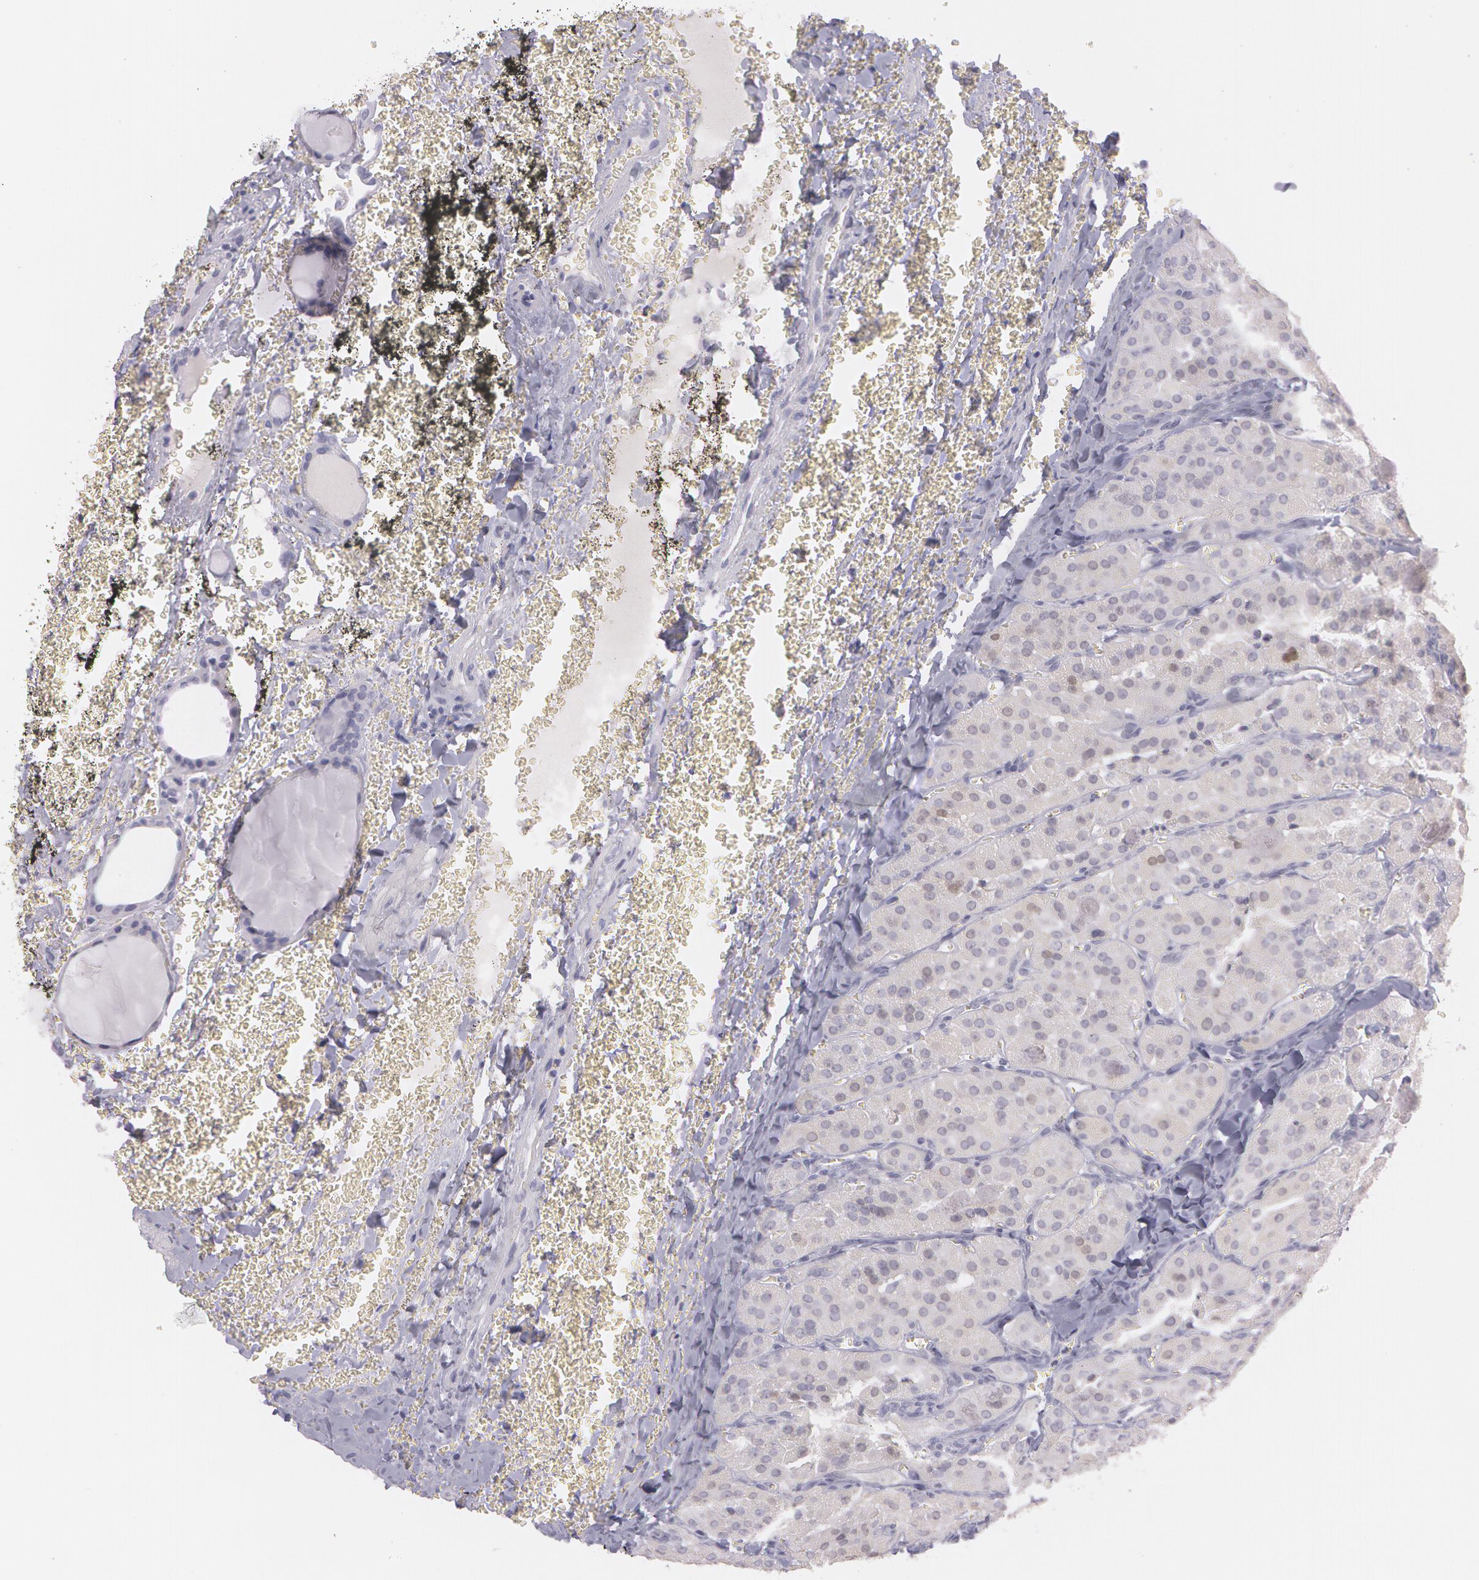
{"staining": {"intensity": "negative", "quantity": "none", "location": "none"}, "tissue": "thyroid cancer", "cell_type": "Tumor cells", "image_type": "cancer", "snomed": [{"axis": "morphology", "description": "Carcinoma, NOS"}, {"axis": "topography", "description": "Thyroid gland"}], "caption": "This photomicrograph is of carcinoma (thyroid) stained with immunohistochemistry (IHC) to label a protein in brown with the nuclei are counter-stained blue. There is no positivity in tumor cells.", "gene": "IL1RN", "patient": {"sex": "male", "age": 76}}